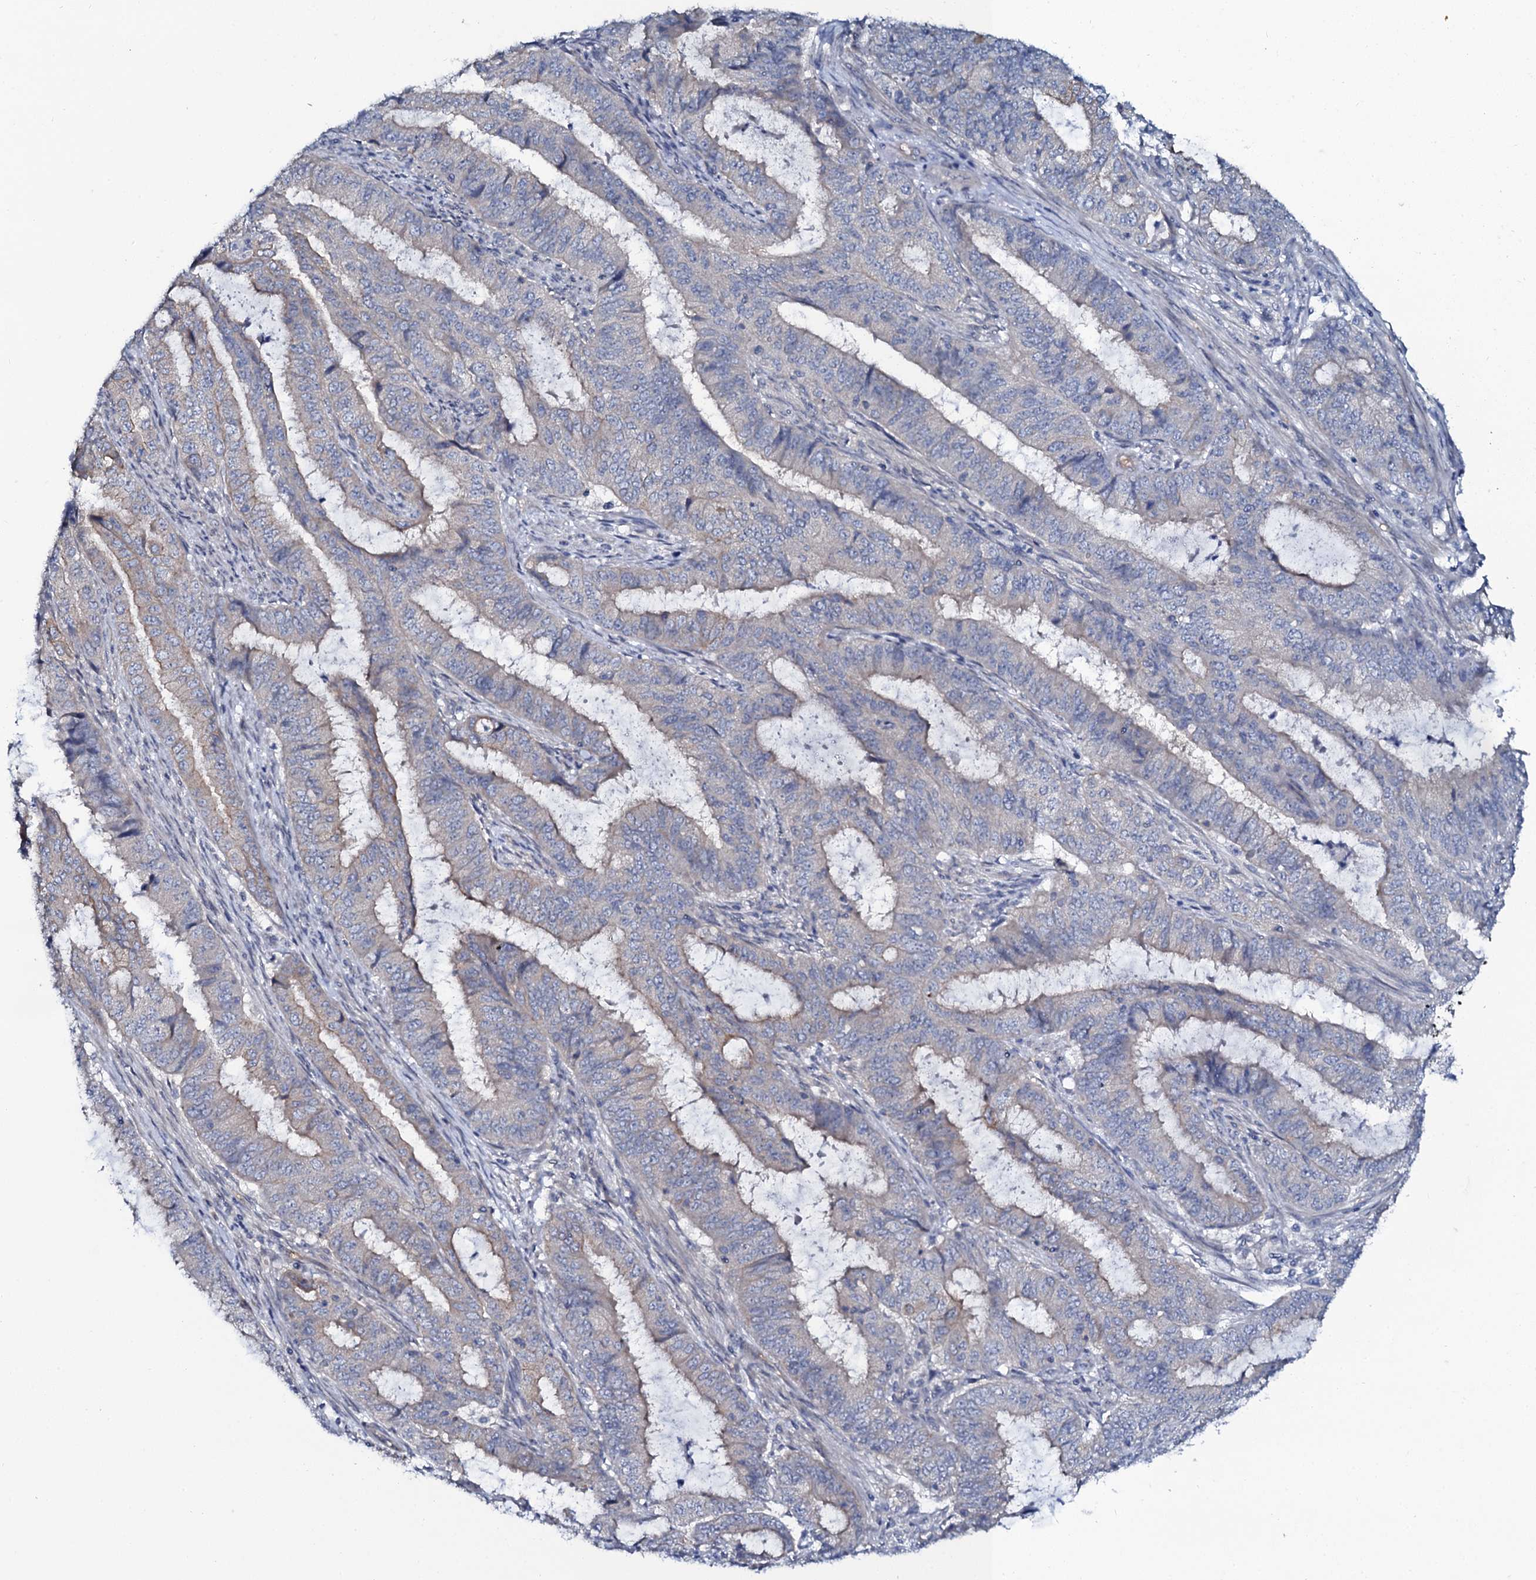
{"staining": {"intensity": "weak", "quantity": "<25%", "location": "cytoplasmic/membranous"}, "tissue": "endometrial cancer", "cell_type": "Tumor cells", "image_type": "cancer", "snomed": [{"axis": "morphology", "description": "Adenocarcinoma, NOS"}, {"axis": "topography", "description": "Endometrium"}], "caption": "High magnification brightfield microscopy of adenocarcinoma (endometrial) stained with DAB (brown) and counterstained with hematoxylin (blue): tumor cells show no significant expression. (DAB (3,3'-diaminobenzidine) immunohistochemistry with hematoxylin counter stain).", "gene": "C10orf88", "patient": {"sex": "female", "age": 51}}